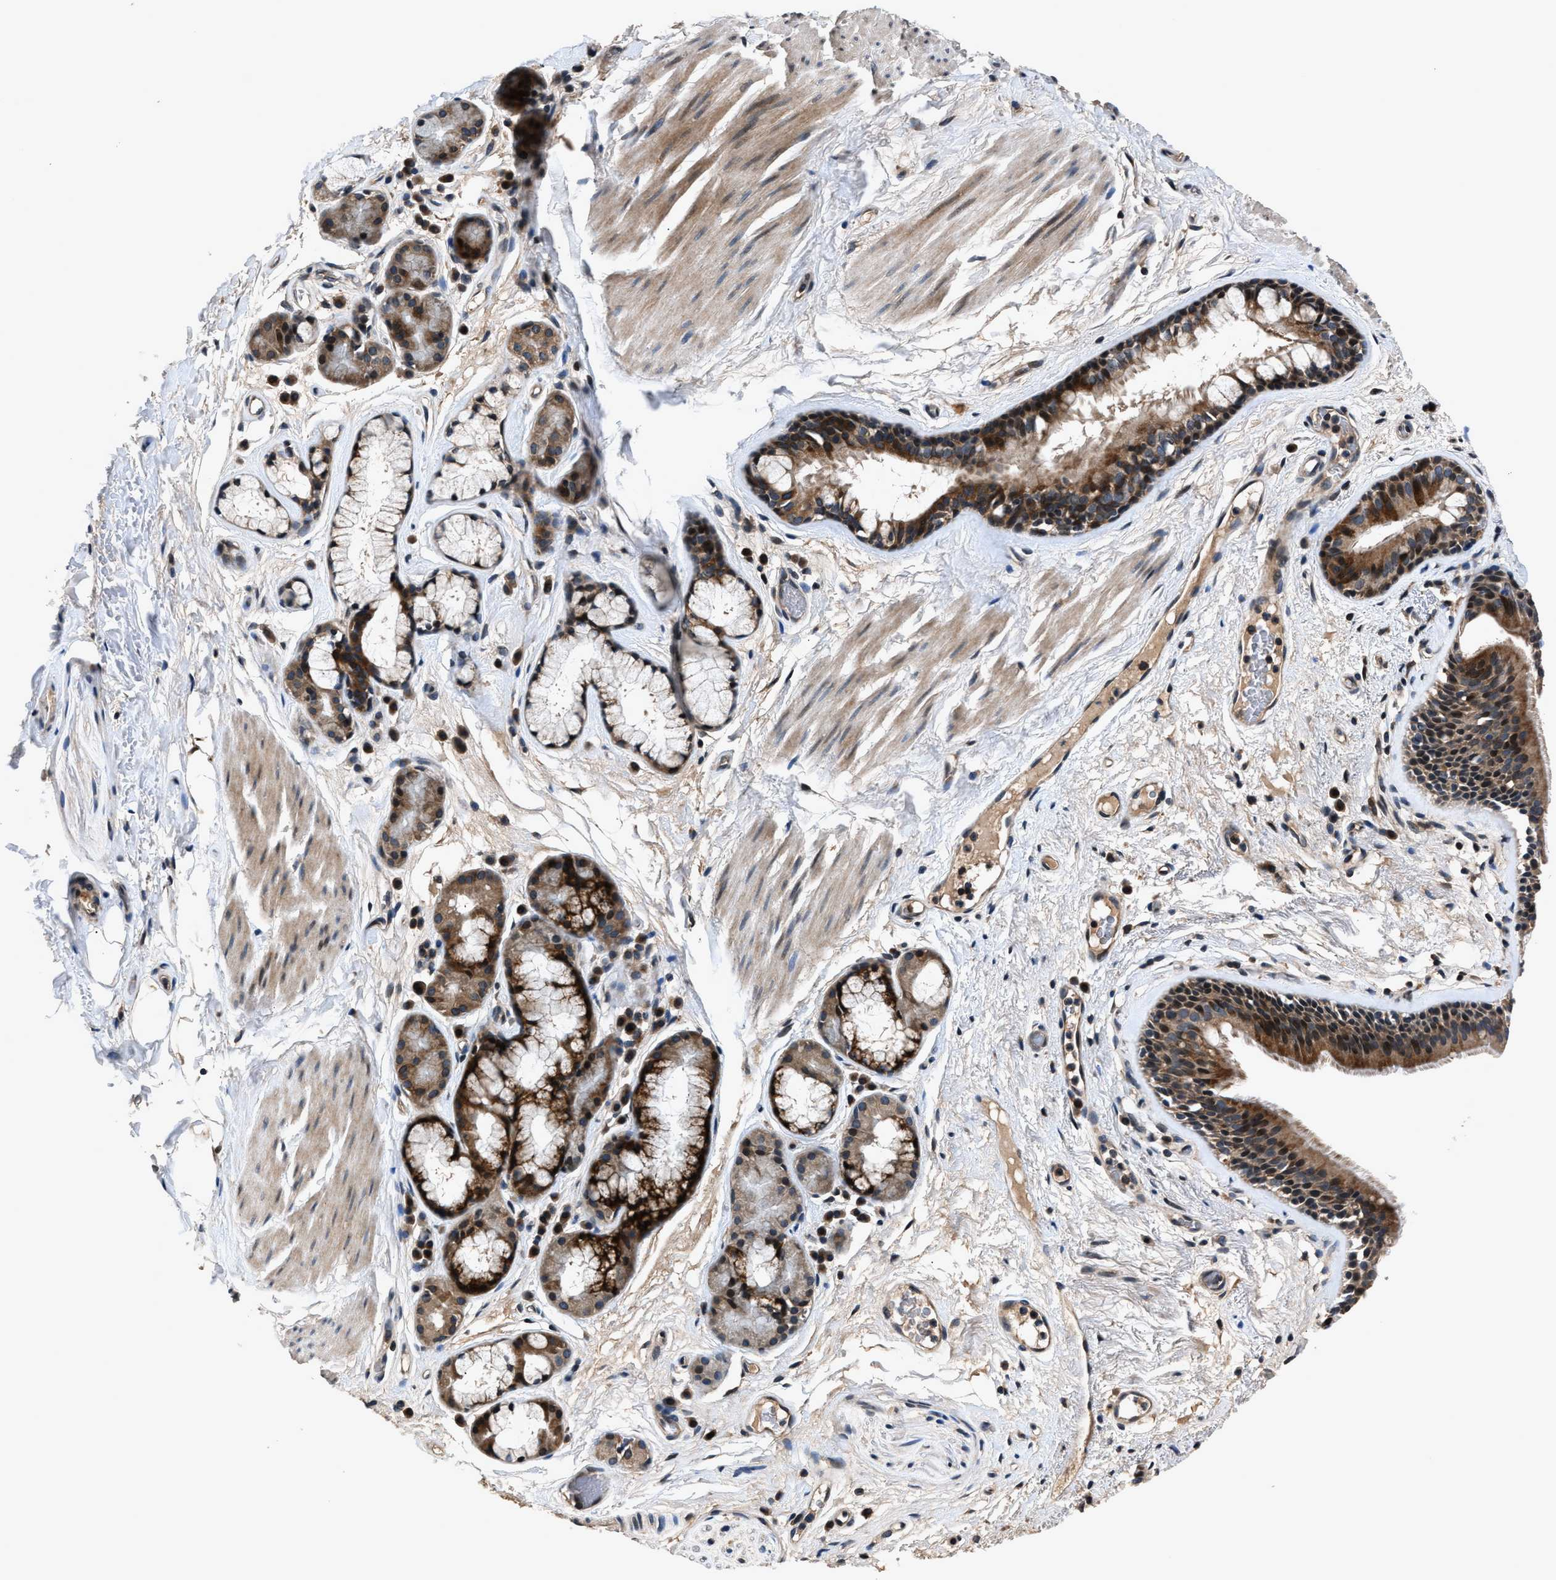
{"staining": {"intensity": "moderate", "quantity": ">75%", "location": "cytoplasmic/membranous"}, "tissue": "bronchus", "cell_type": "Respiratory epithelial cells", "image_type": "normal", "snomed": [{"axis": "morphology", "description": "Normal tissue, NOS"}, {"axis": "topography", "description": "Cartilage tissue"}], "caption": "Protein staining shows moderate cytoplasmic/membranous expression in about >75% of respiratory epithelial cells in benign bronchus. (Stains: DAB (3,3'-diaminobenzidine) in brown, nuclei in blue, Microscopy: brightfield microscopy at high magnification).", "gene": "TNRC18", "patient": {"sex": "female", "age": 63}}